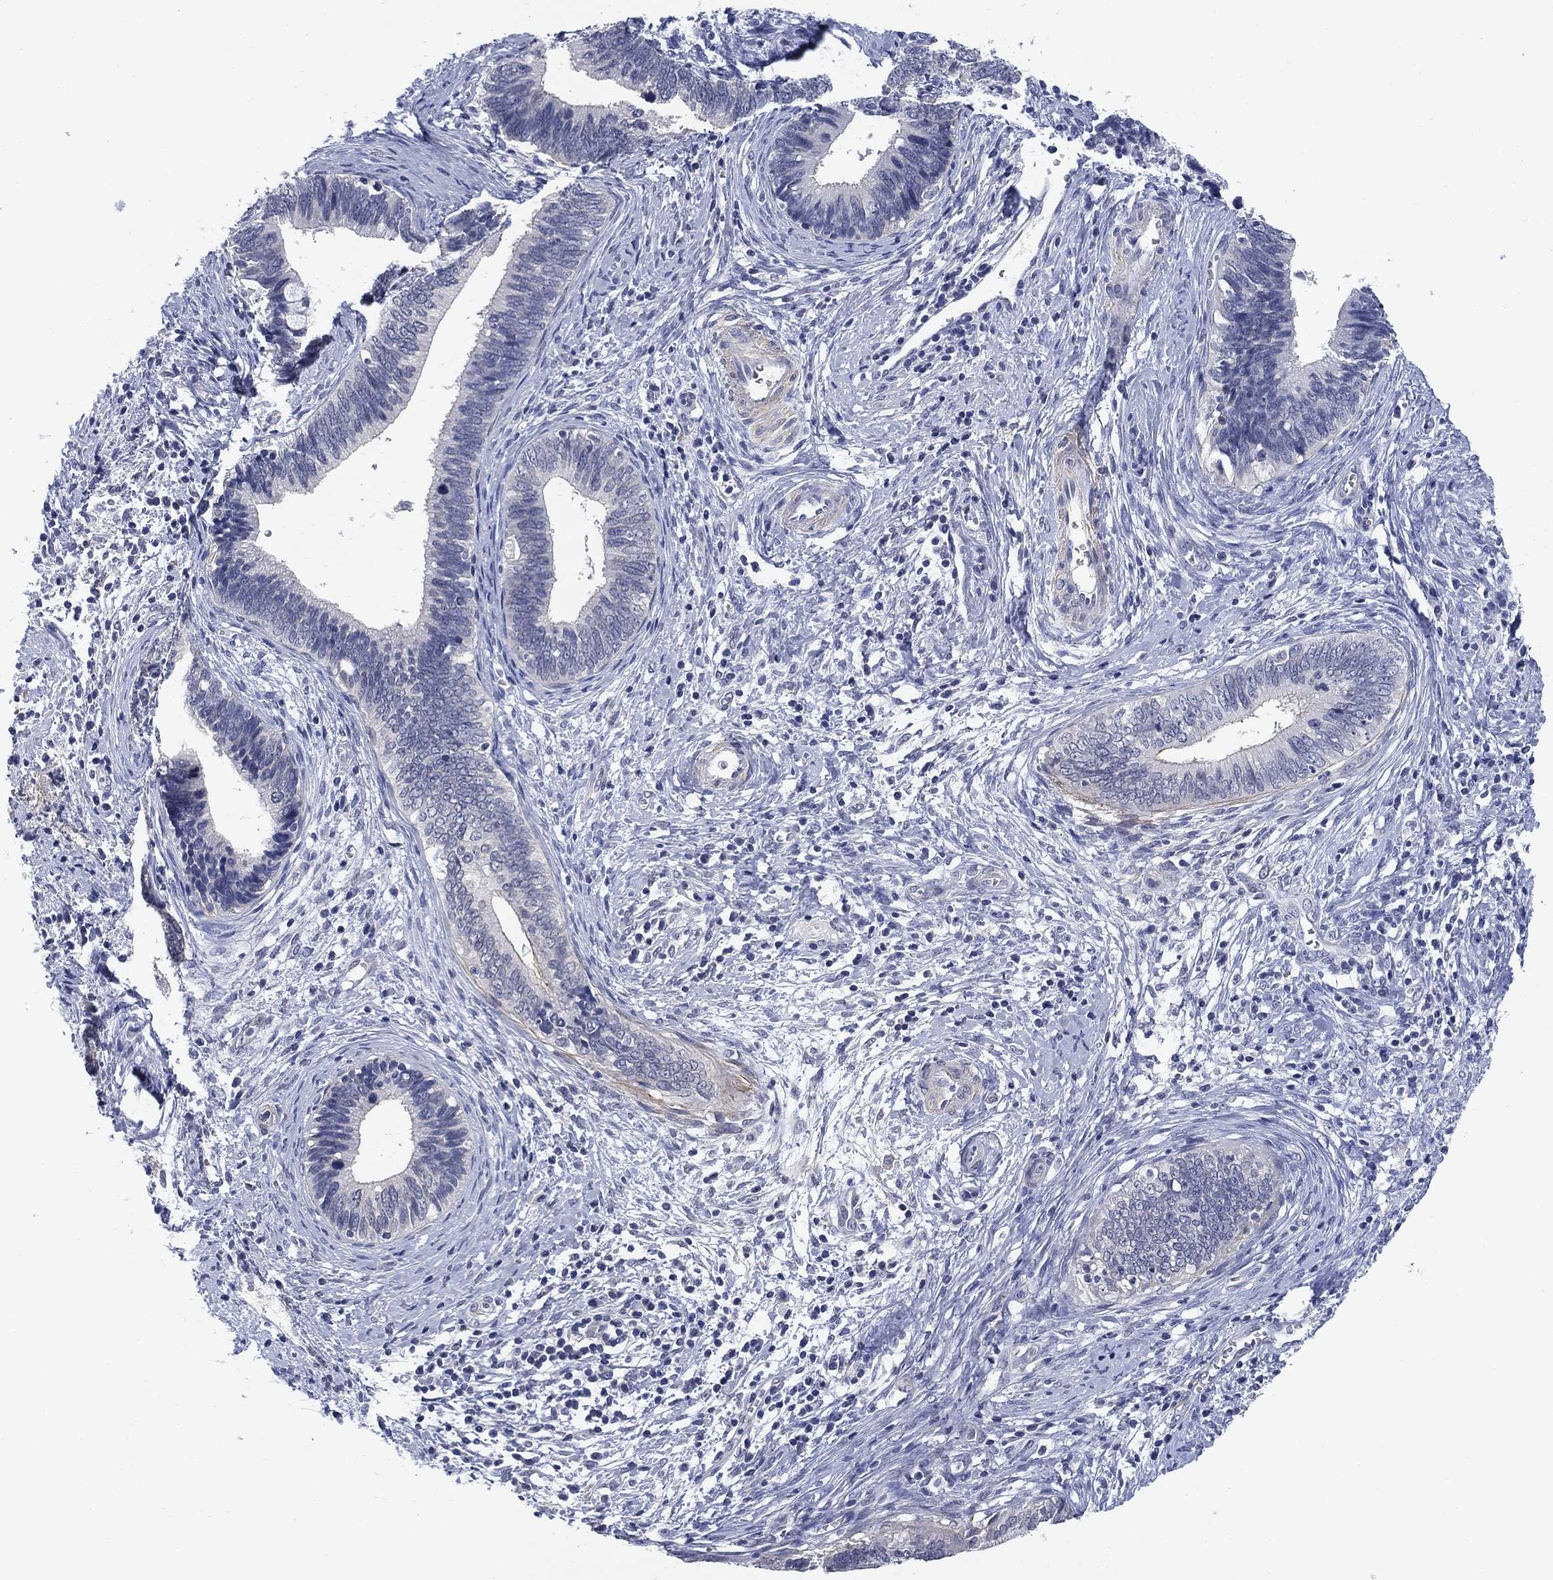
{"staining": {"intensity": "negative", "quantity": "none", "location": "none"}, "tissue": "cervical cancer", "cell_type": "Tumor cells", "image_type": "cancer", "snomed": [{"axis": "morphology", "description": "Adenocarcinoma, NOS"}, {"axis": "topography", "description": "Cervix"}], "caption": "Photomicrograph shows no protein expression in tumor cells of cervical cancer (adenocarcinoma) tissue. (DAB immunohistochemistry (IHC) visualized using brightfield microscopy, high magnification).", "gene": "OTUB2", "patient": {"sex": "female", "age": 42}}